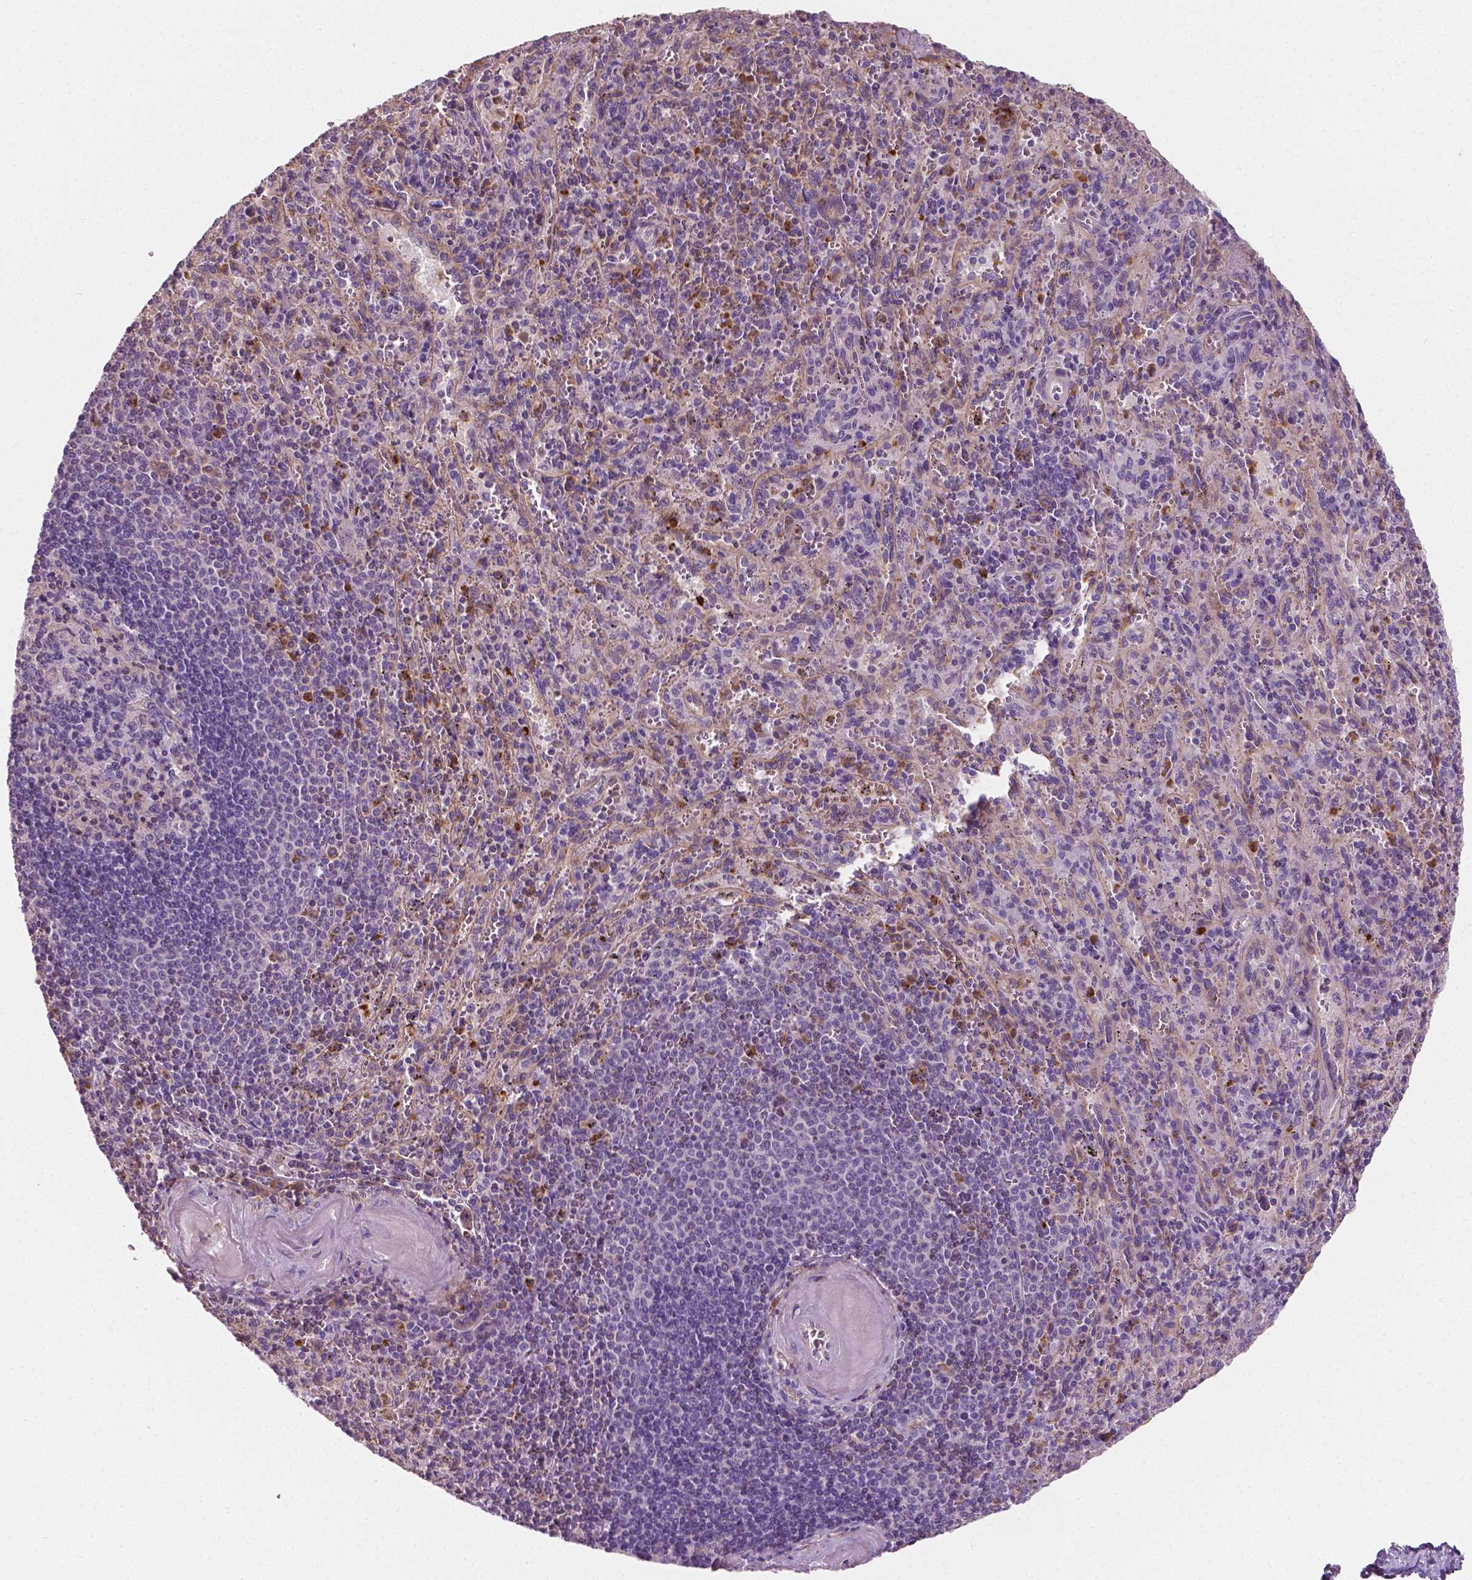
{"staining": {"intensity": "negative", "quantity": "none", "location": "none"}, "tissue": "spleen", "cell_type": "Cells in red pulp", "image_type": "normal", "snomed": [{"axis": "morphology", "description": "Normal tissue, NOS"}, {"axis": "topography", "description": "Spleen"}], "caption": "This photomicrograph is of unremarkable spleen stained with immunohistochemistry to label a protein in brown with the nuclei are counter-stained blue. There is no expression in cells in red pulp. (Brightfield microscopy of DAB IHC at high magnification).", "gene": "PTX3", "patient": {"sex": "male", "age": 57}}